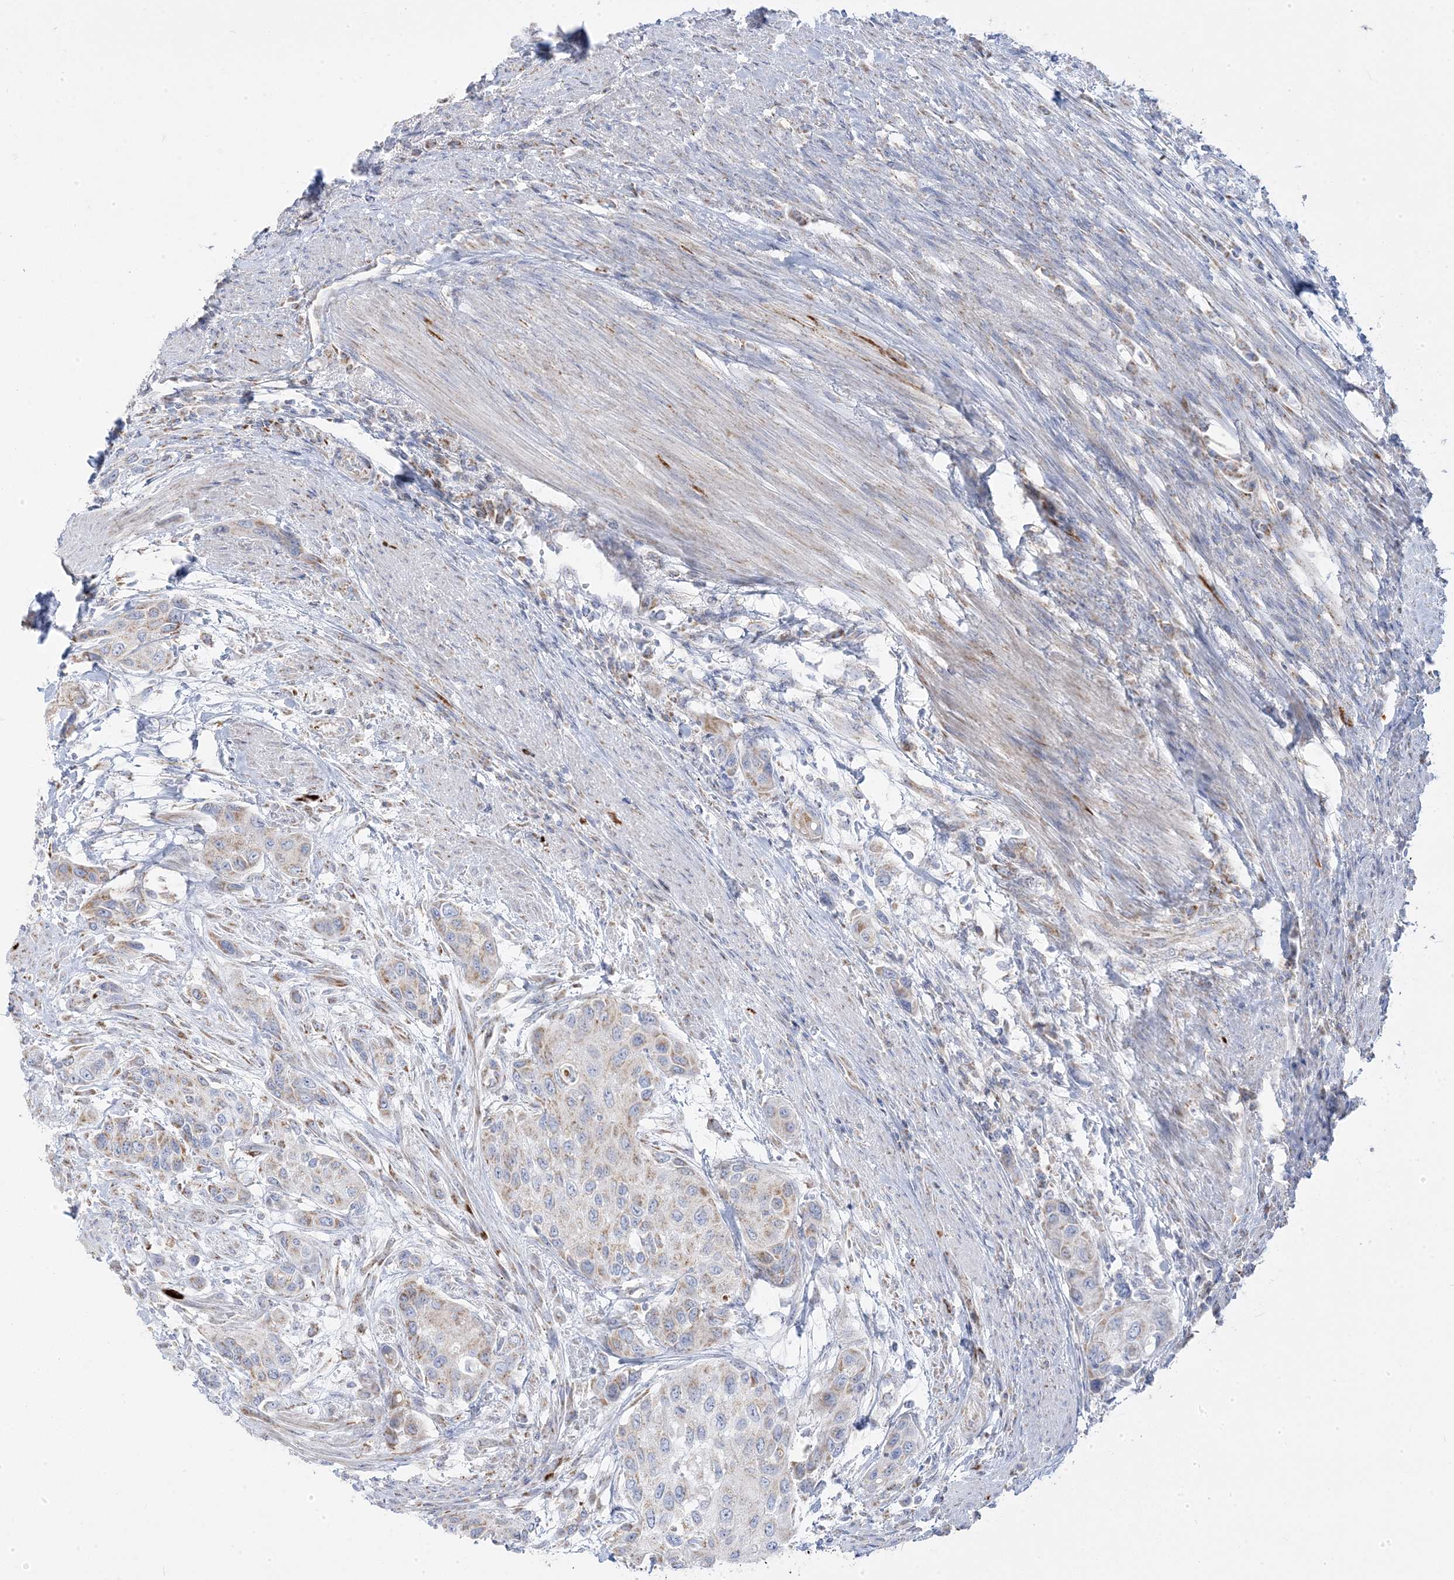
{"staining": {"intensity": "negative", "quantity": "none", "location": "none"}, "tissue": "urothelial cancer", "cell_type": "Tumor cells", "image_type": "cancer", "snomed": [{"axis": "morphology", "description": "Normal tissue, NOS"}, {"axis": "morphology", "description": "Urothelial carcinoma, High grade"}, {"axis": "topography", "description": "Vascular tissue"}, {"axis": "topography", "description": "Urinary bladder"}], "caption": "Tumor cells are negative for protein expression in human urothelial carcinoma (high-grade).", "gene": "PCCB", "patient": {"sex": "female", "age": 56}}